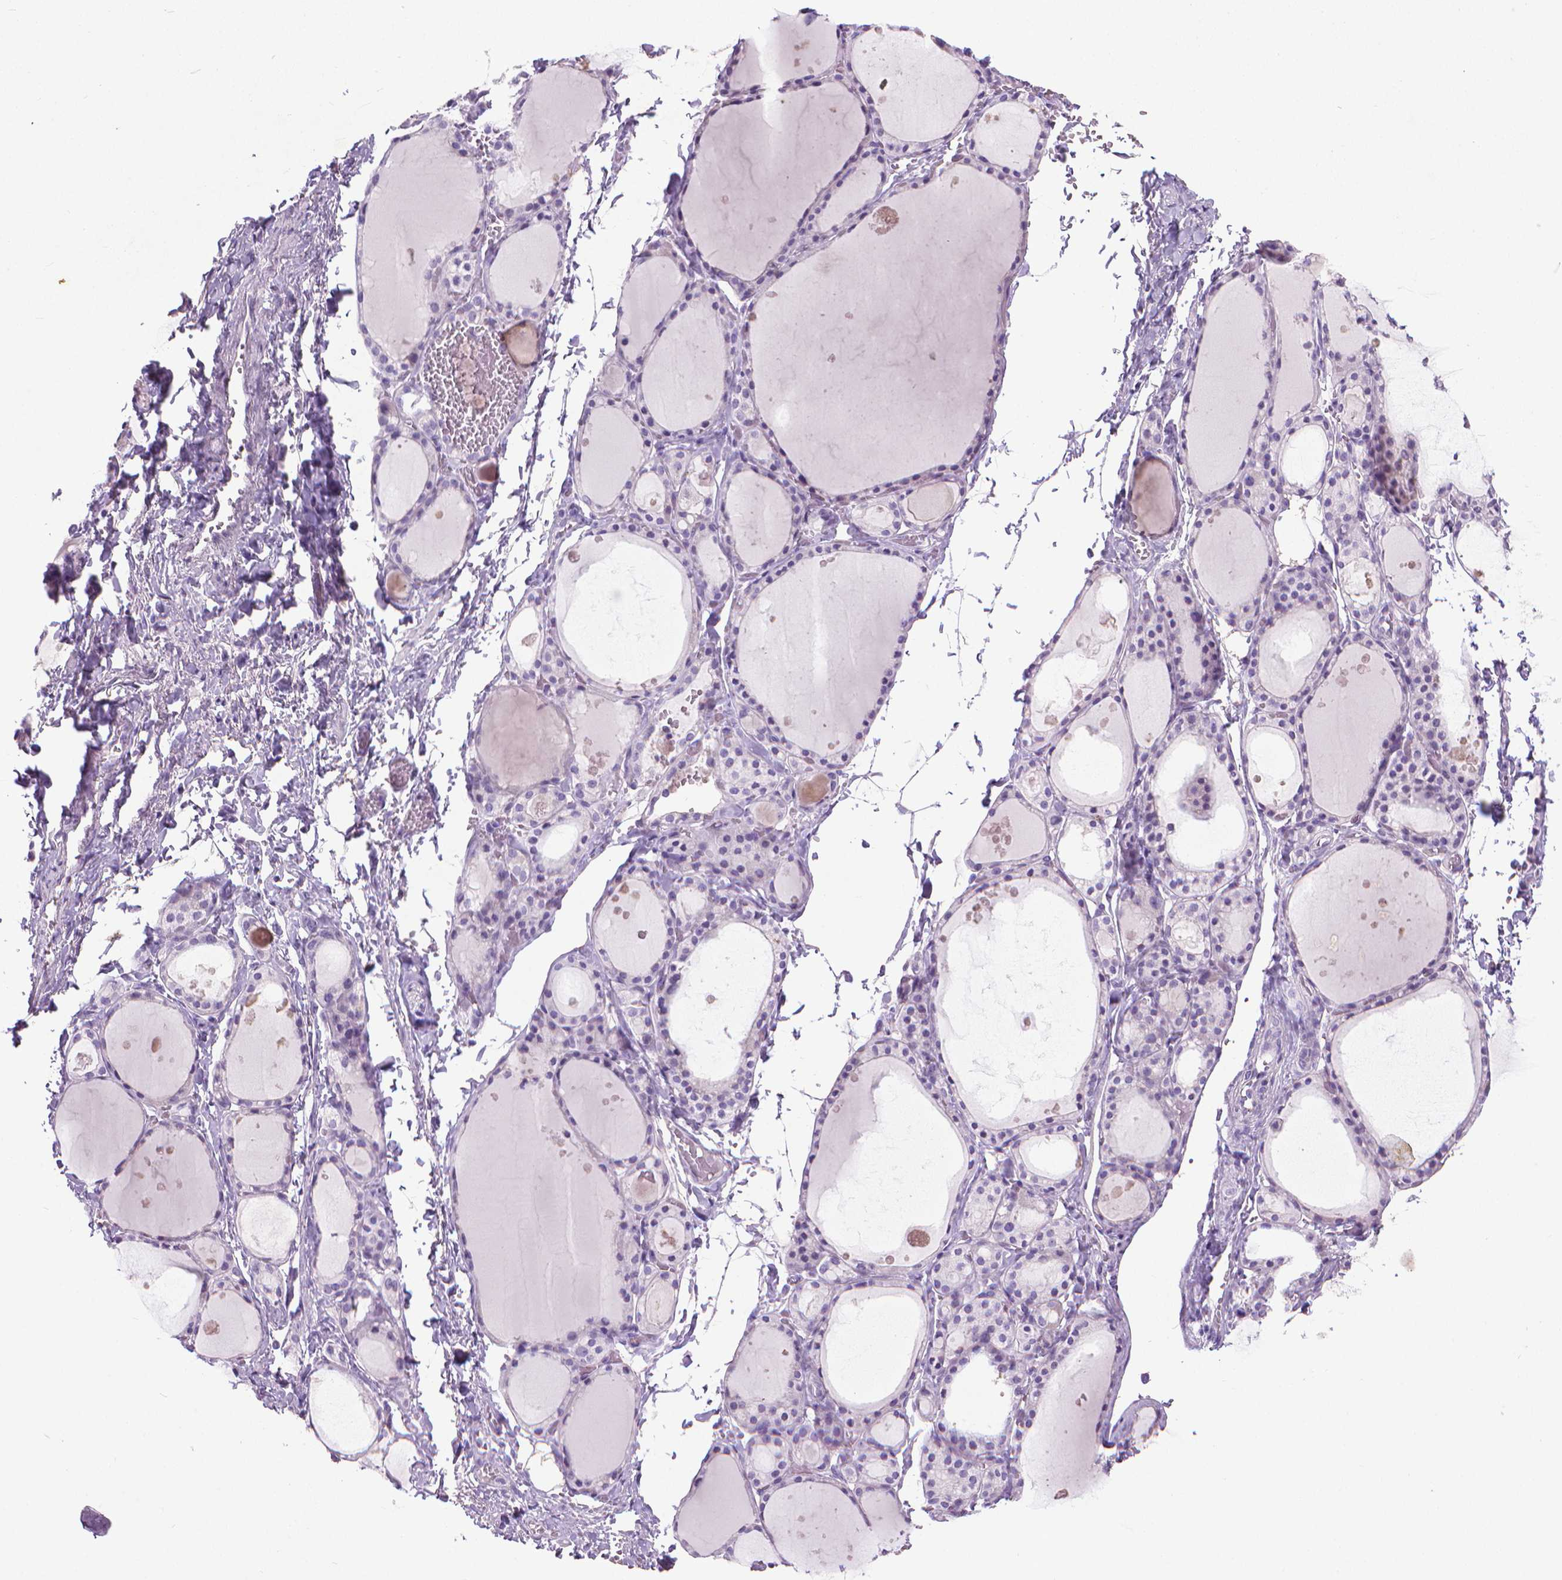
{"staining": {"intensity": "negative", "quantity": "none", "location": "none"}, "tissue": "thyroid gland", "cell_type": "Glandular cells", "image_type": "normal", "snomed": [{"axis": "morphology", "description": "Normal tissue, NOS"}, {"axis": "topography", "description": "Thyroid gland"}], "caption": "There is no significant positivity in glandular cells of thyroid gland. (DAB immunohistochemistry (IHC) visualized using brightfield microscopy, high magnification).", "gene": "KRT5", "patient": {"sex": "male", "age": 68}}